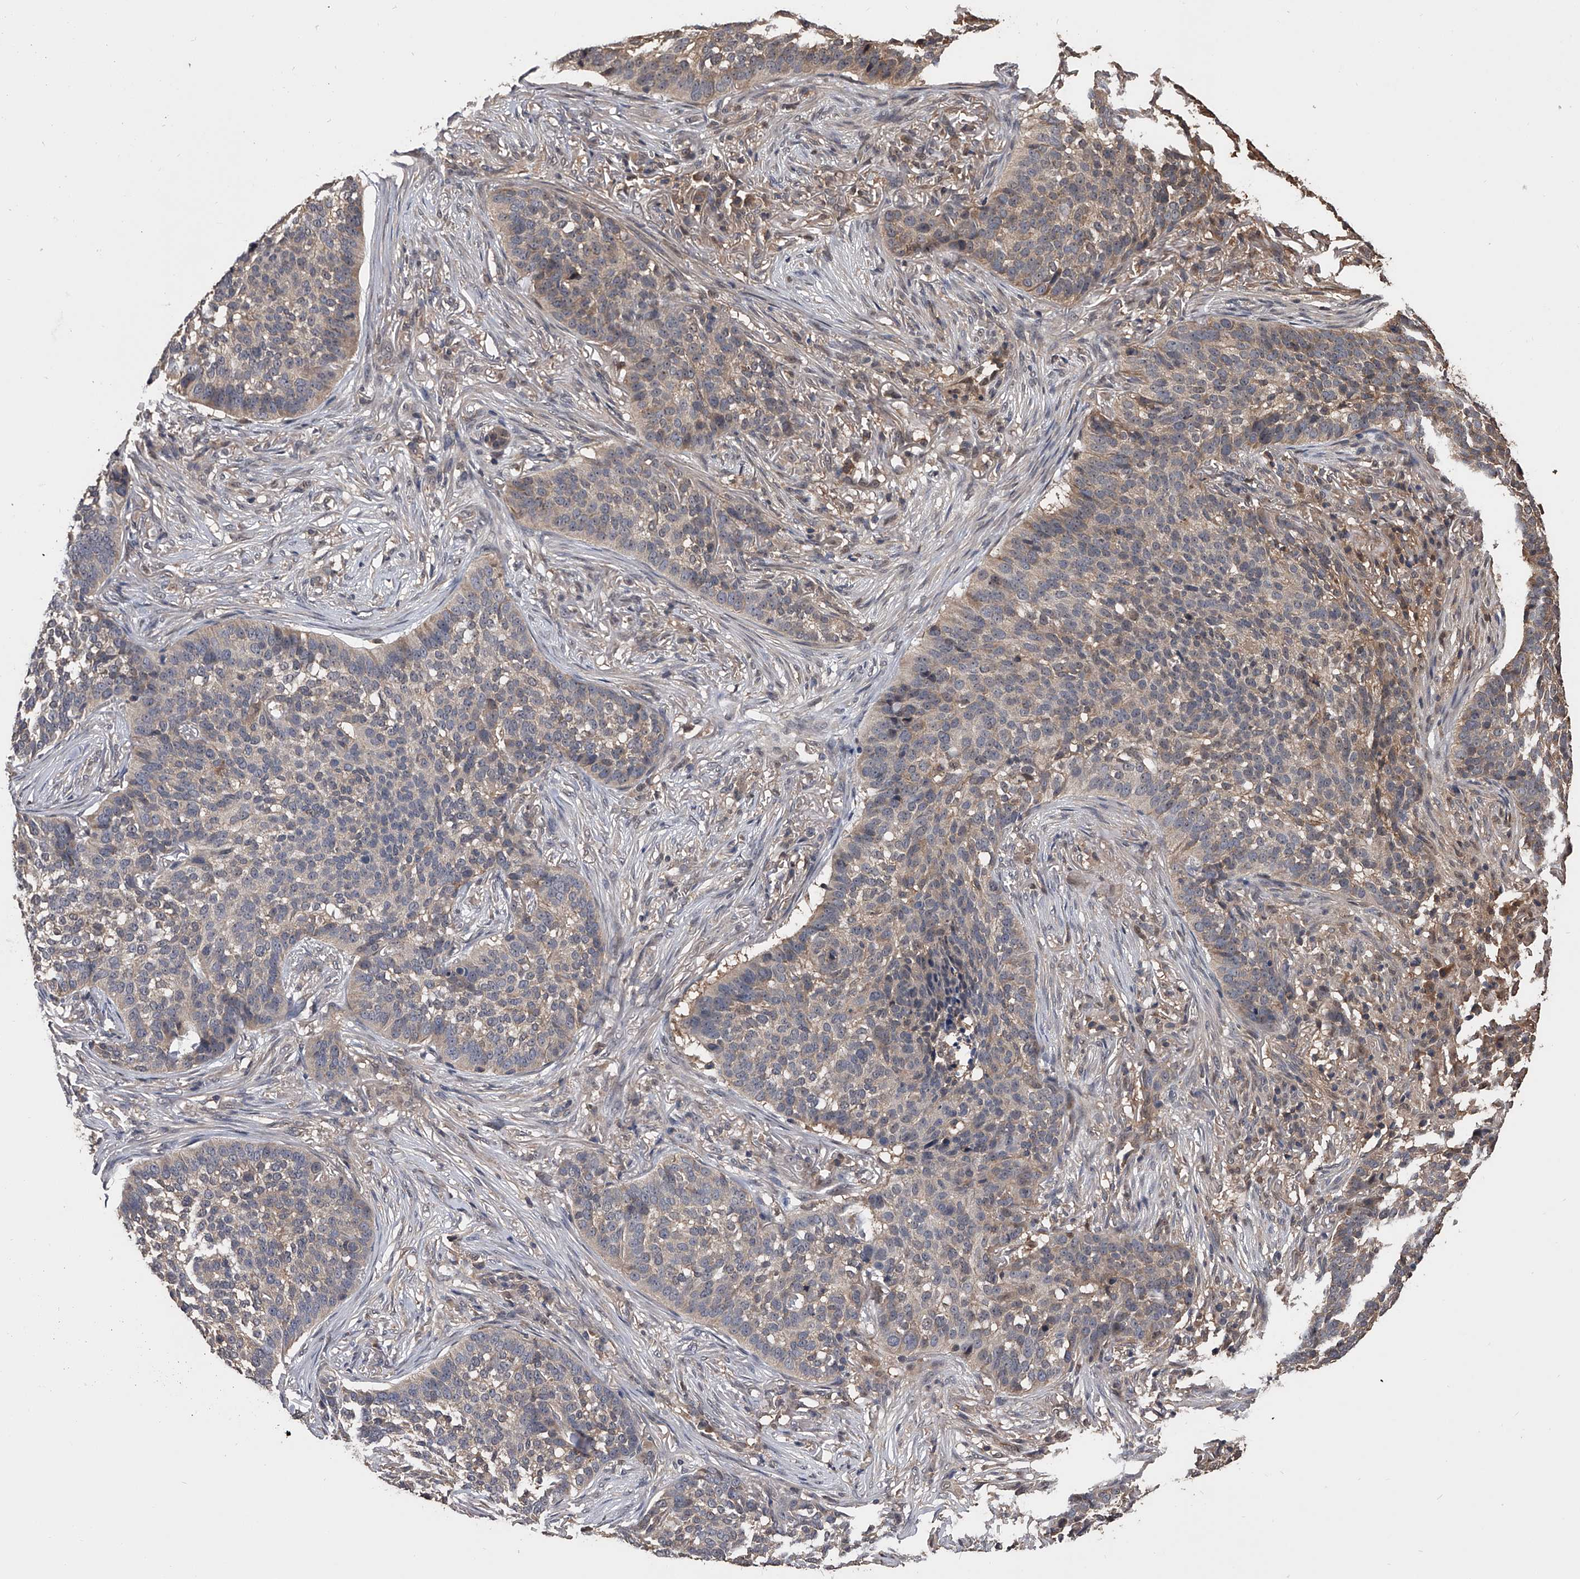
{"staining": {"intensity": "weak", "quantity": "<25%", "location": "cytoplasmic/membranous"}, "tissue": "skin cancer", "cell_type": "Tumor cells", "image_type": "cancer", "snomed": [{"axis": "morphology", "description": "Basal cell carcinoma"}, {"axis": "topography", "description": "Skin"}], "caption": "There is no significant positivity in tumor cells of basal cell carcinoma (skin). (DAB (3,3'-diaminobenzidine) immunohistochemistry (IHC) visualized using brightfield microscopy, high magnification).", "gene": "EFCAB7", "patient": {"sex": "male", "age": 85}}